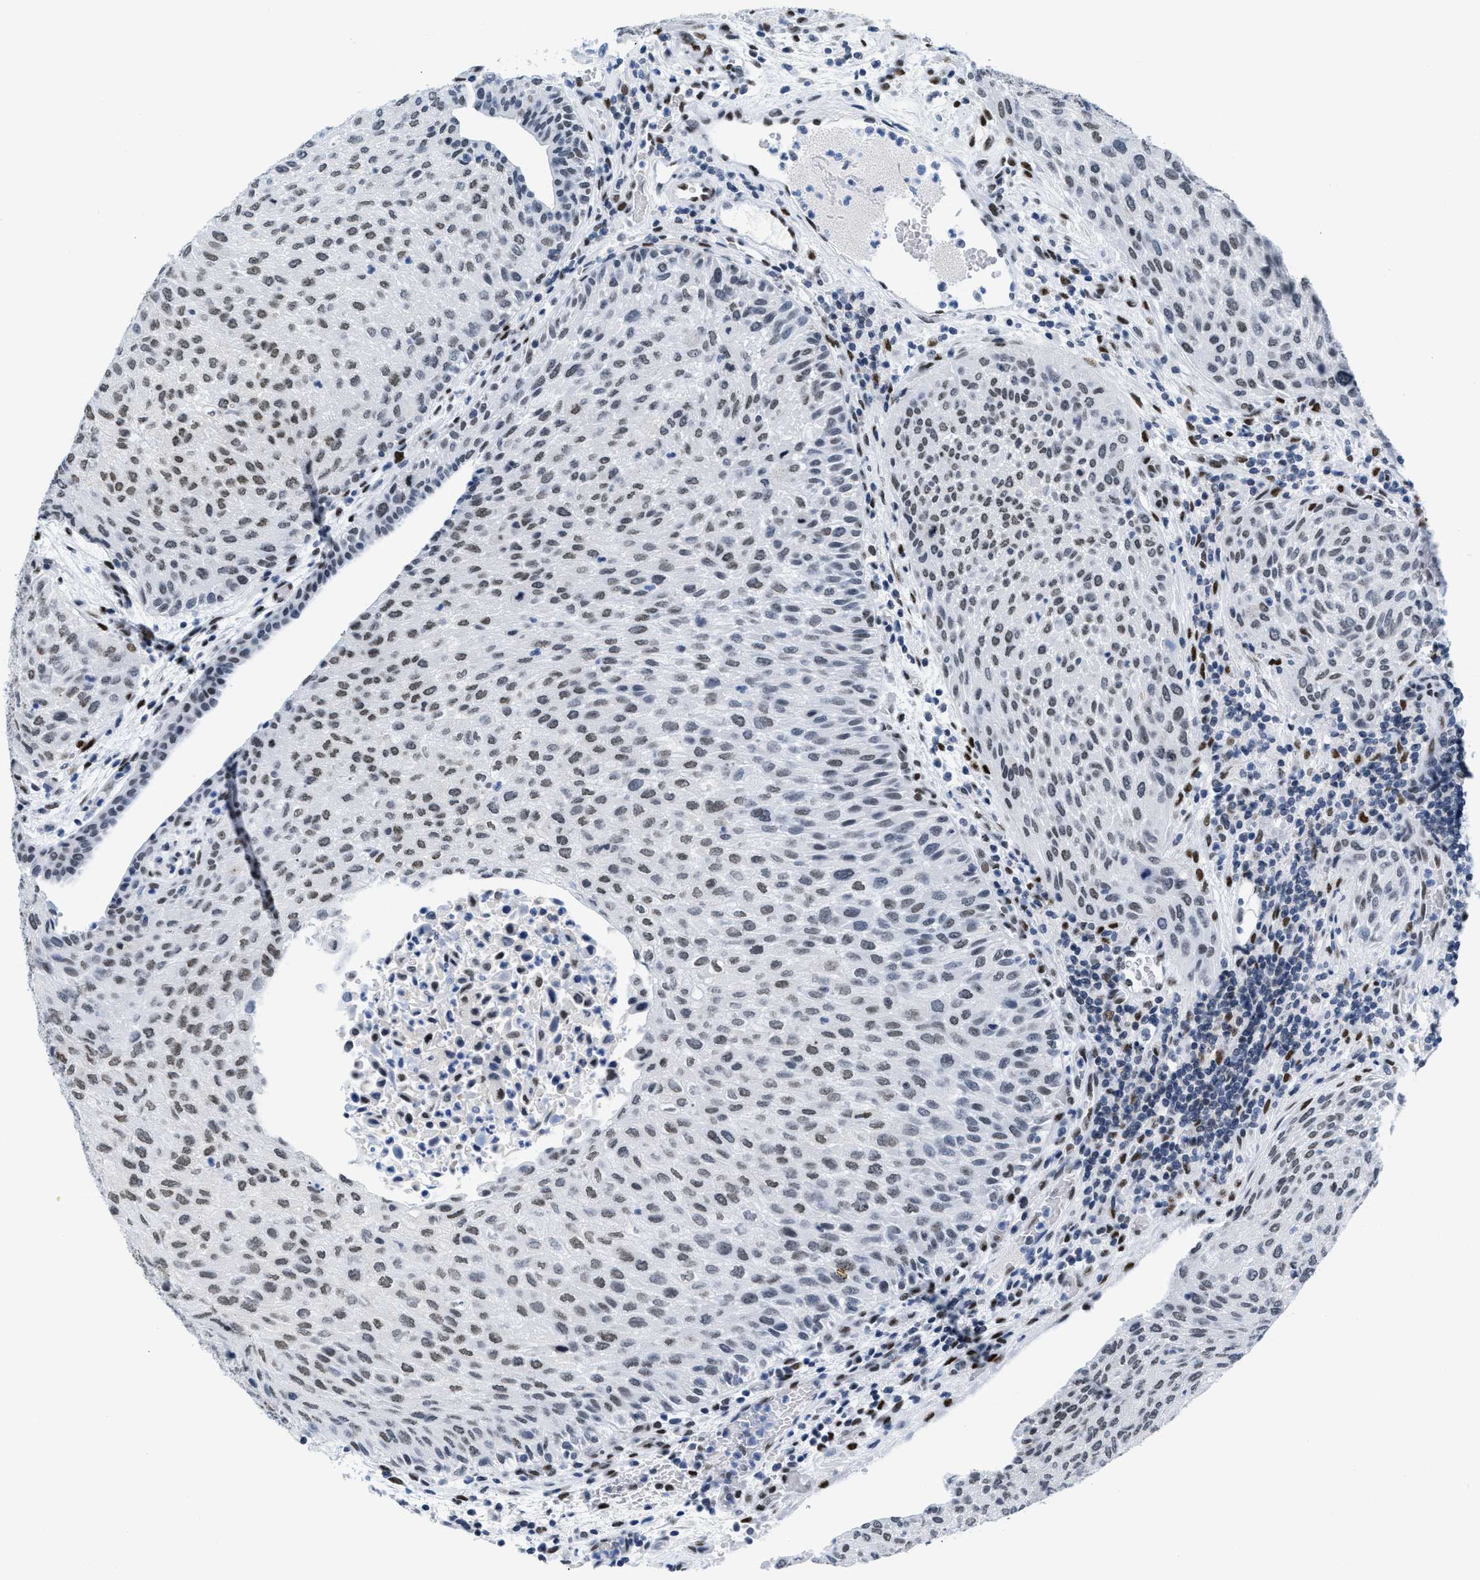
{"staining": {"intensity": "weak", "quantity": "25%-75%", "location": "nuclear"}, "tissue": "urothelial cancer", "cell_type": "Tumor cells", "image_type": "cancer", "snomed": [{"axis": "morphology", "description": "Urothelial carcinoma, Low grade"}, {"axis": "morphology", "description": "Urothelial carcinoma, High grade"}, {"axis": "topography", "description": "Urinary bladder"}], "caption": "Immunohistochemistry (IHC) (DAB (3,3'-diaminobenzidine)) staining of human high-grade urothelial carcinoma displays weak nuclear protein expression in approximately 25%-75% of tumor cells. Using DAB (3,3'-diaminobenzidine) (brown) and hematoxylin (blue) stains, captured at high magnification using brightfield microscopy.", "gene": "CTBP1", "patient": {"sex": "male", "age": 35}}